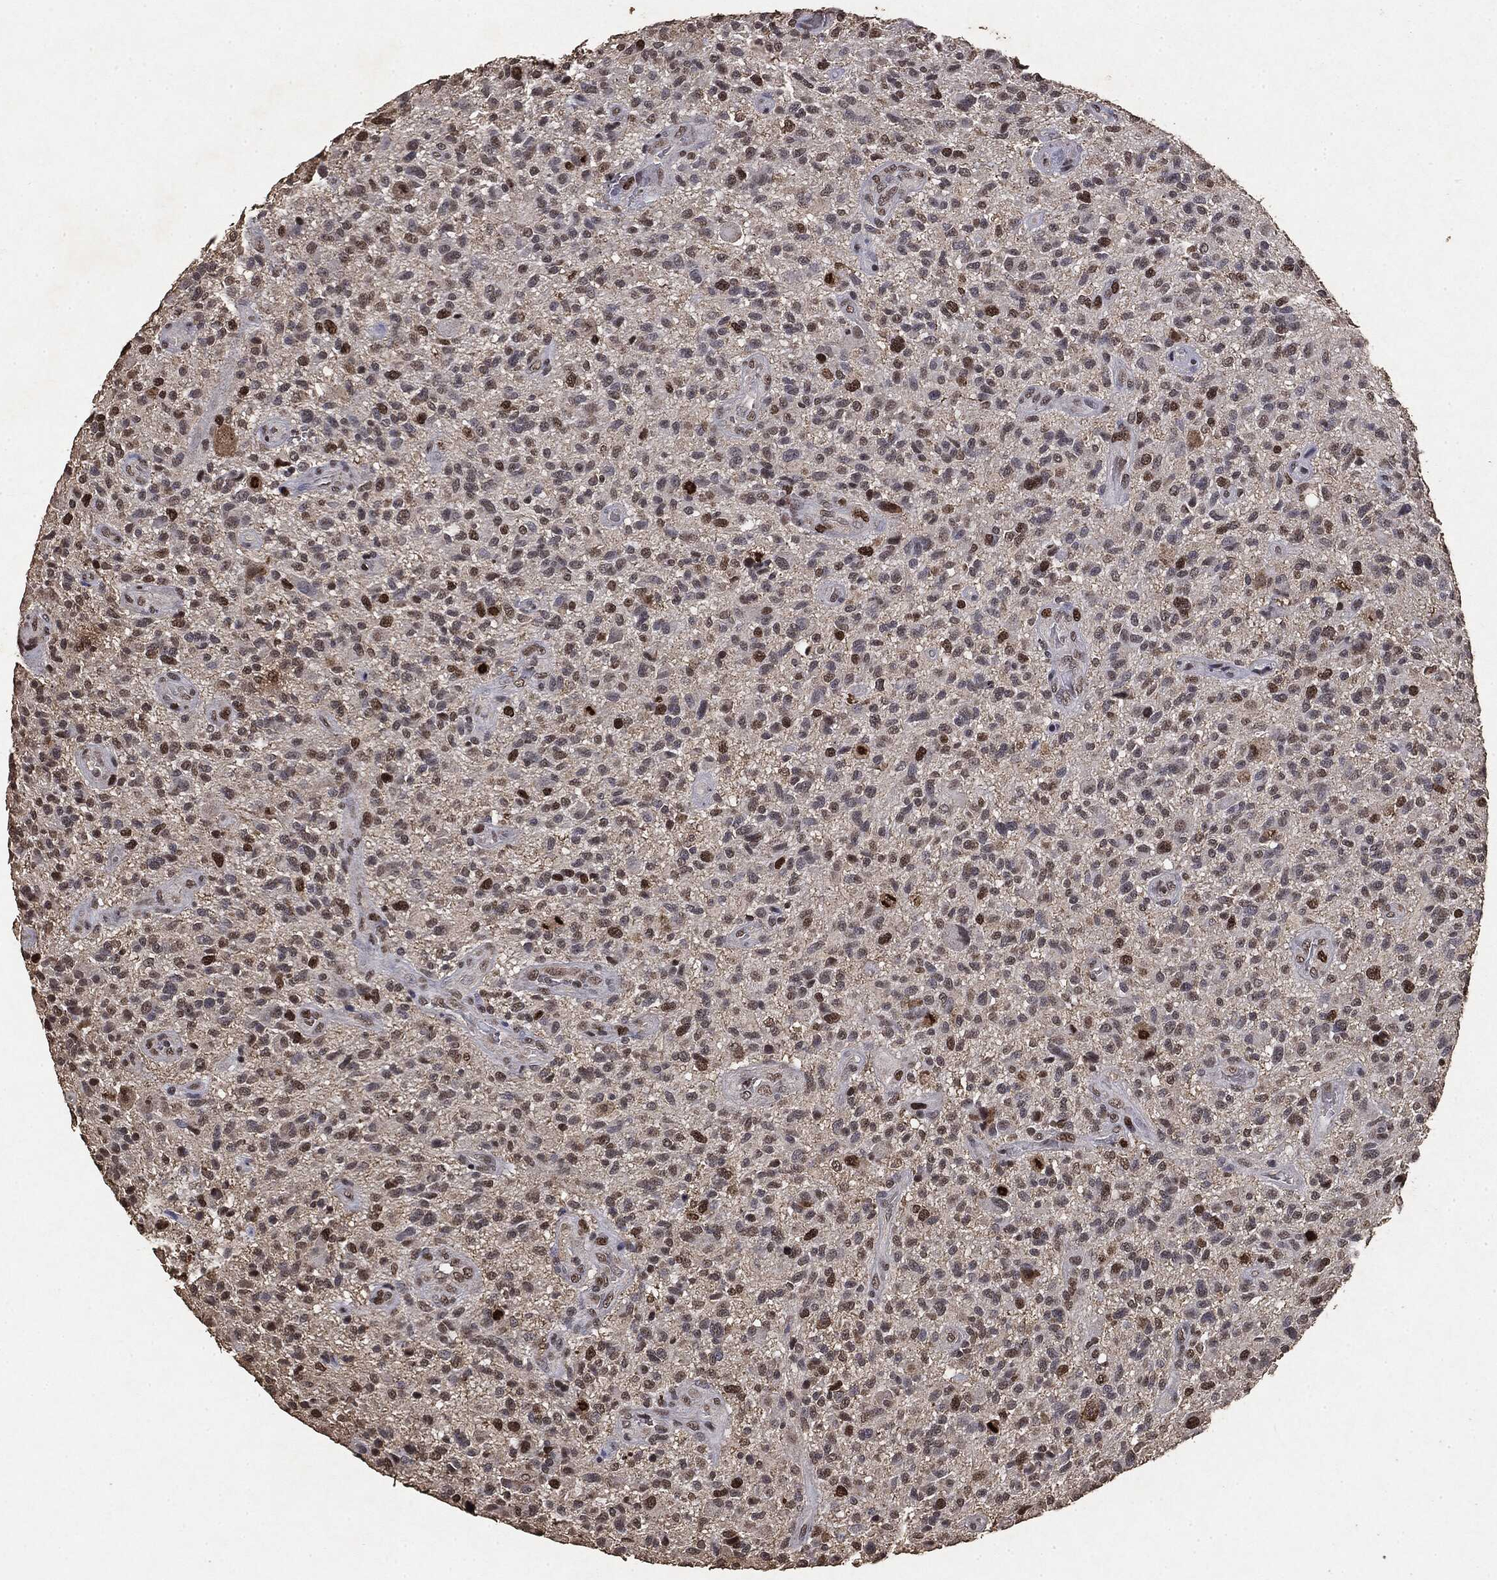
{"staining": {"intensity": "strong", "quantity": "<25%", "location": "nuclear"}, "tissue": "glioma", "cell_type": "Tumor cells", "image_type": "cancer", "snomed": [{"axis": "morphology", "description": "Glioma, malignant, High grade"}, {"axis": "topography", "description": "Brain"}], "caption": "DAB (3,3'-diaminobenzidine) immunohistochemical staining of human high-grade glioma (malignant) displays strong nuclear protein expression in approximately <25% of tumor cells. The protein of interest is stained brown, and the nuclei are stained in blue (DAB (3,3'-diaminobenzidine) IHC with brightfield microscopy, high magnification).", "gene": "RAD18", "patient": {"sex": "male", "age": 47}}